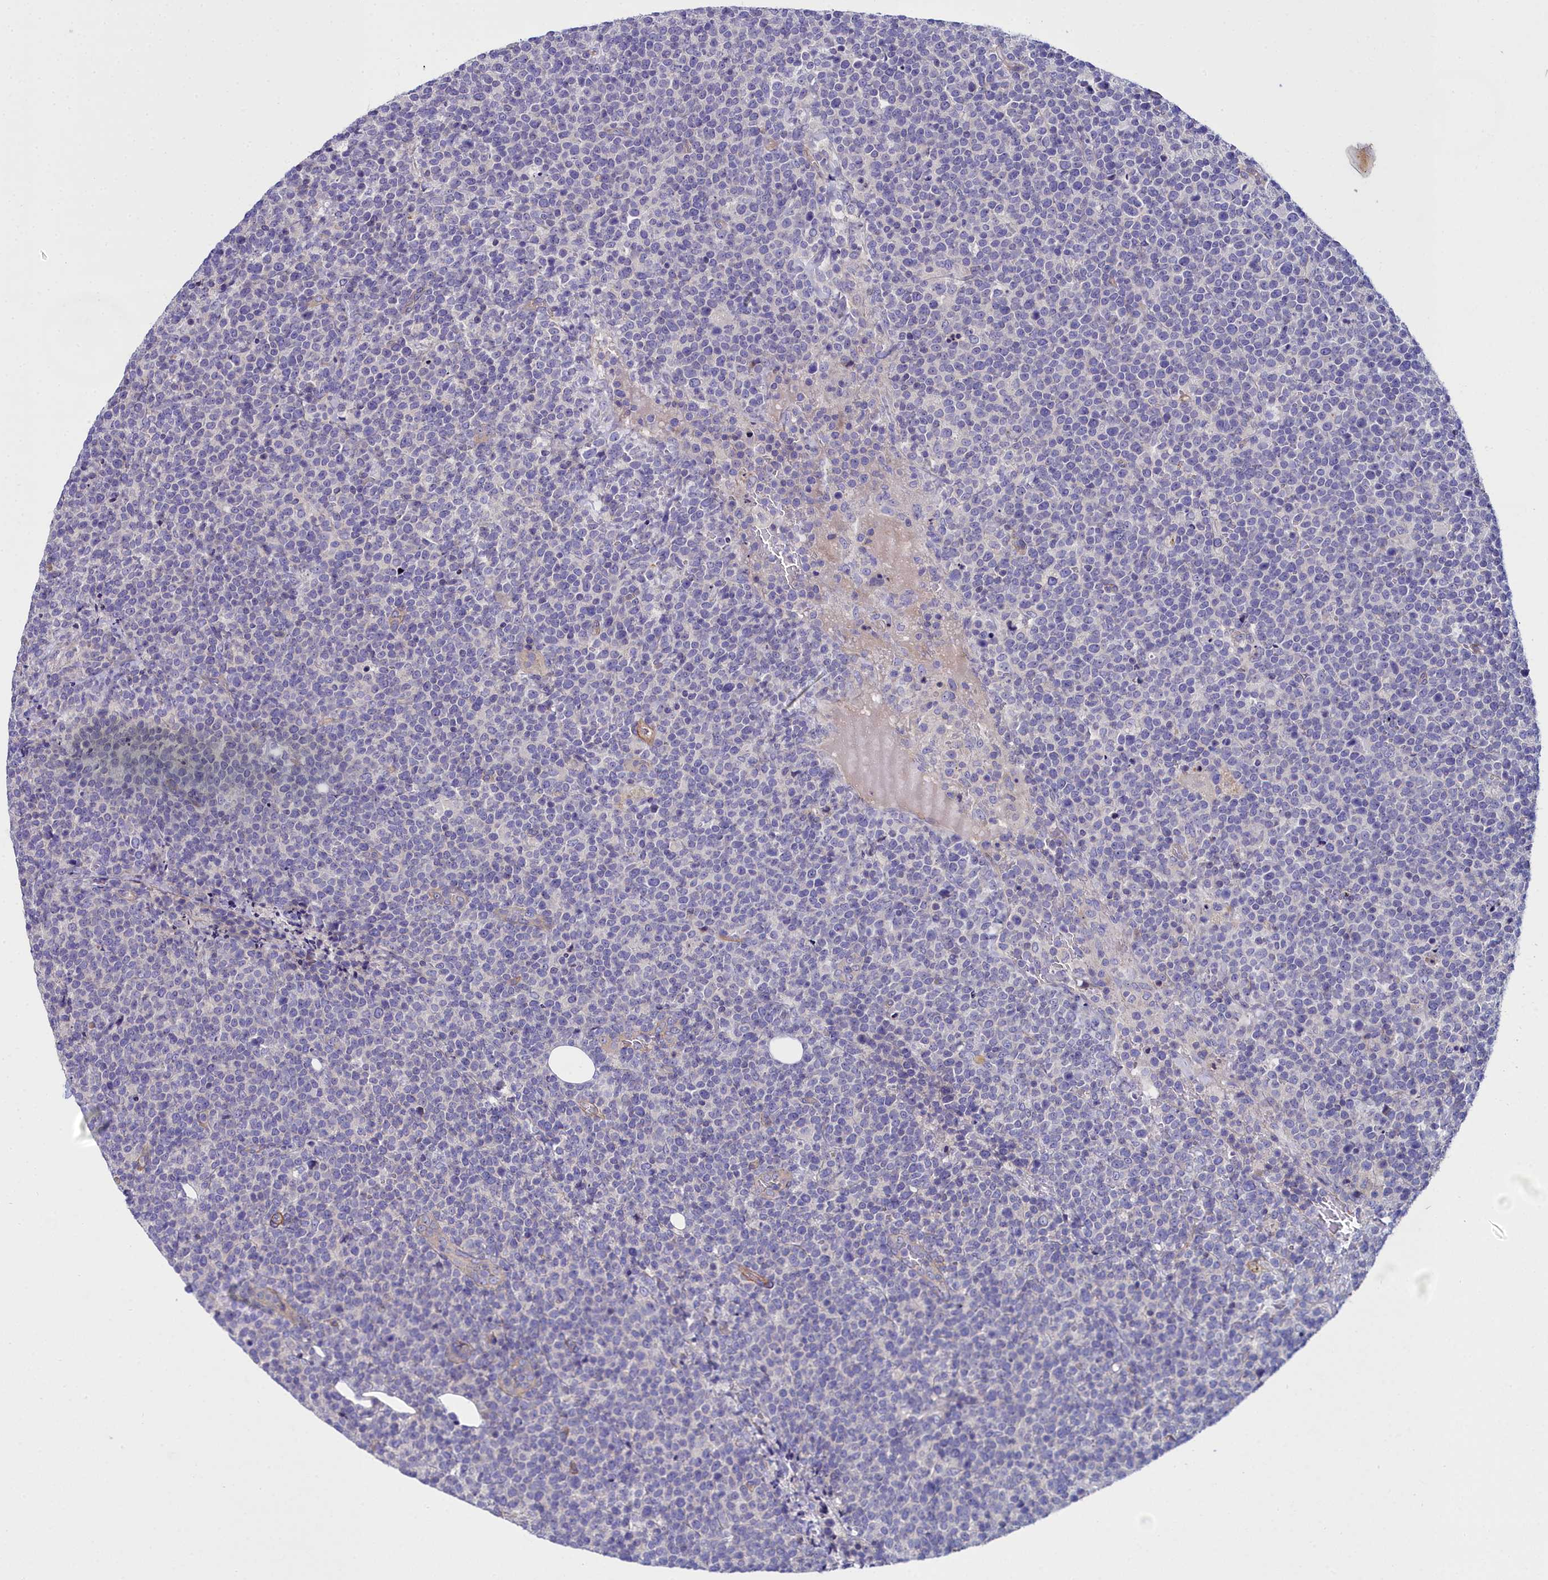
{"staining": {"intensity": "negative", "quantity": "none", "location": "none"}, "tissue": "lymphoma", "cell_type": "Tumor cells", "image_type": "cancer", "snomed": [{"axis": "morphology", "description": "Malignant lymphoma, non-Hodgkin's type, High grade"}, {"axis": "topography", "description": "Lymph node"}], "caption": "DAB immunohistochemical staining of human high-grade malignant lymphoma, non-Hodgkin's type reveals no significant staining in tumor cells. Brightfield microscopy of IHC stained with DAB (3,3'-diaminobenzidine) (brown) and hematoxylin (blue), captured at high magnification.", "gene": "FADS3", "patient": {"sex": "male", "age": 61}}